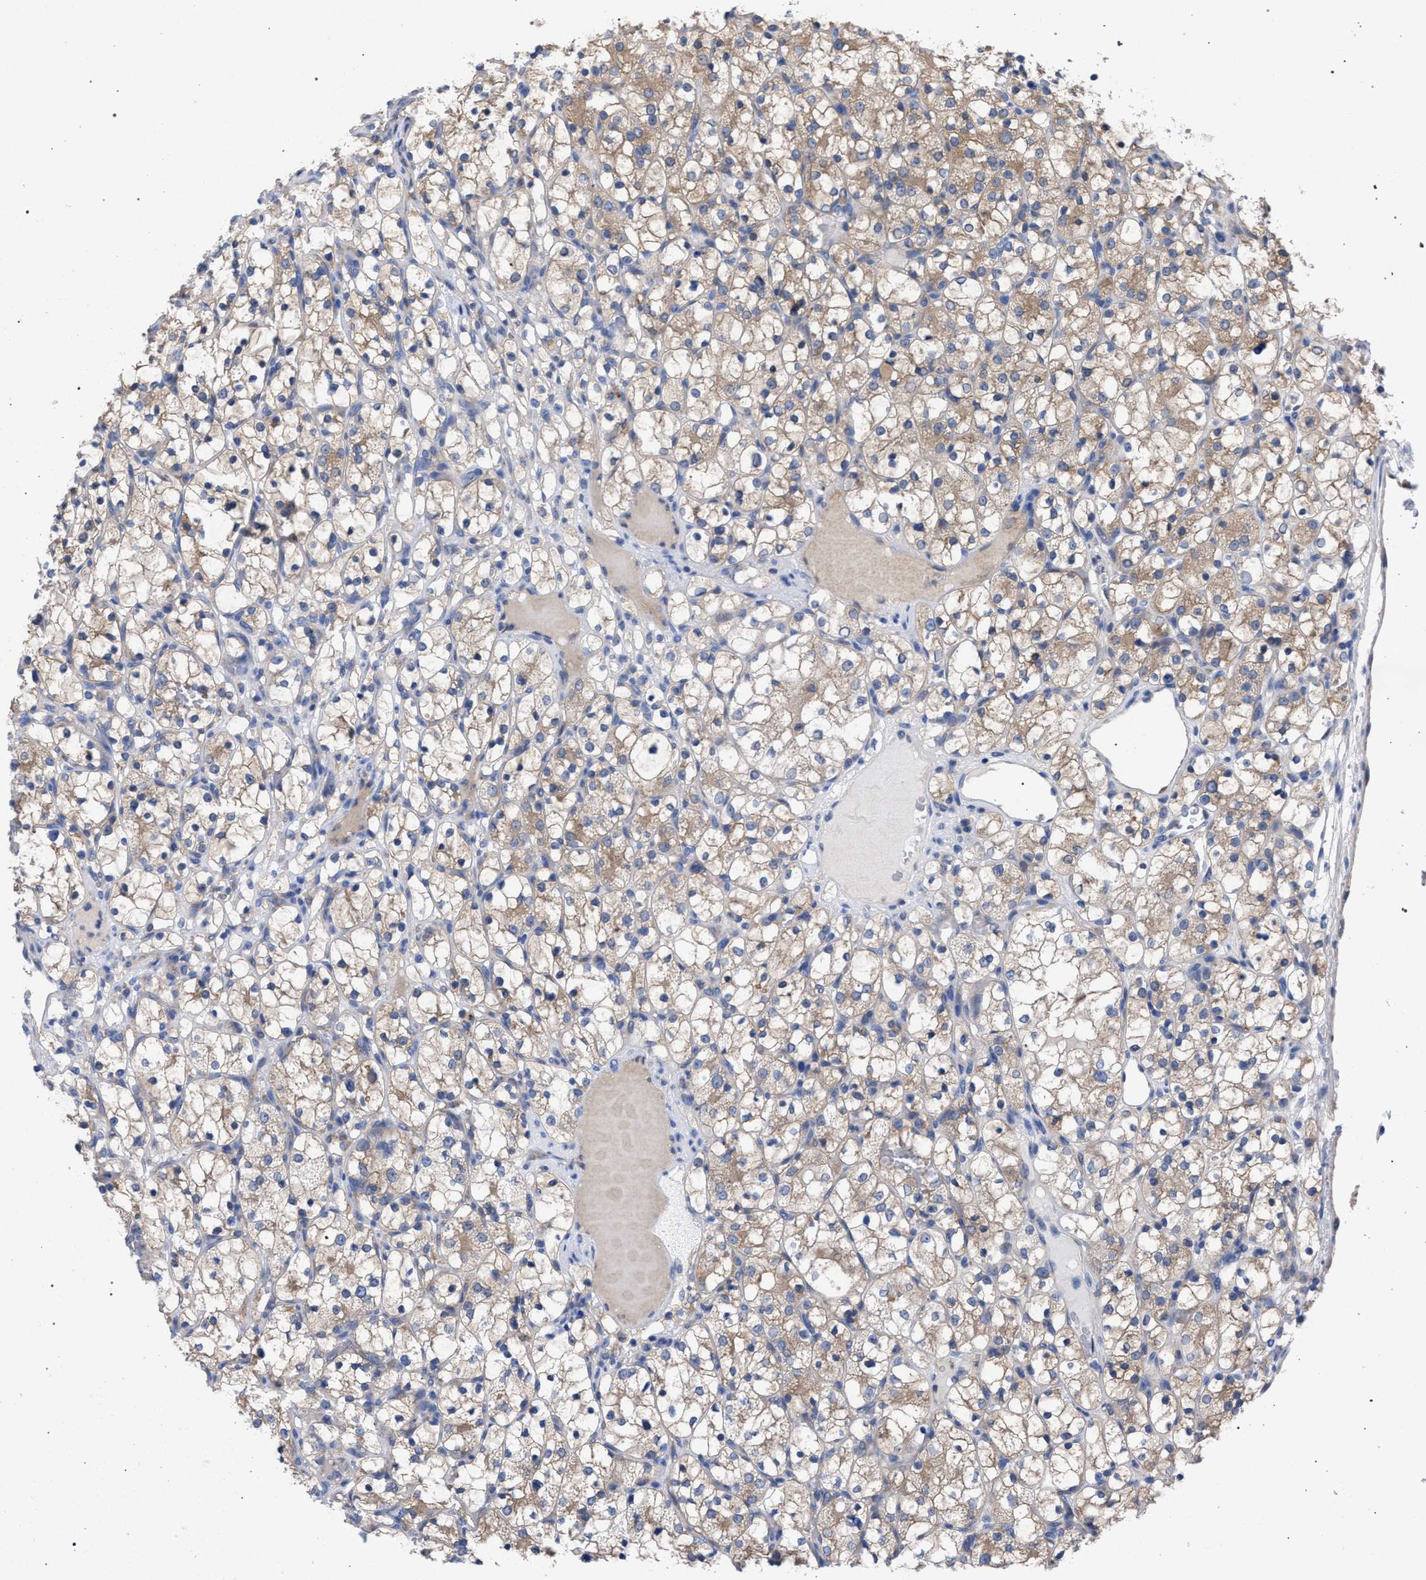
{"staining": {"intensity": "weak", "quantity": ">75%", "location": "cytoplasmic/membranous"}, "tissue": "renal cancer", "cell_type": "Tumor cells", "image_type": "cancer", "snomed": [{"axis": "morphology", "description": "Adenocarcinoma, NOS"}, {"axis": "topography", "description": "Kidney"}], "caption": "Weak cytoplasmic/membranous protein expression is present in about >75% of tumor cells in renal adenocarcinoma.", "gene": "GMPR", "patient": {"sex": "female", "age": 69}}